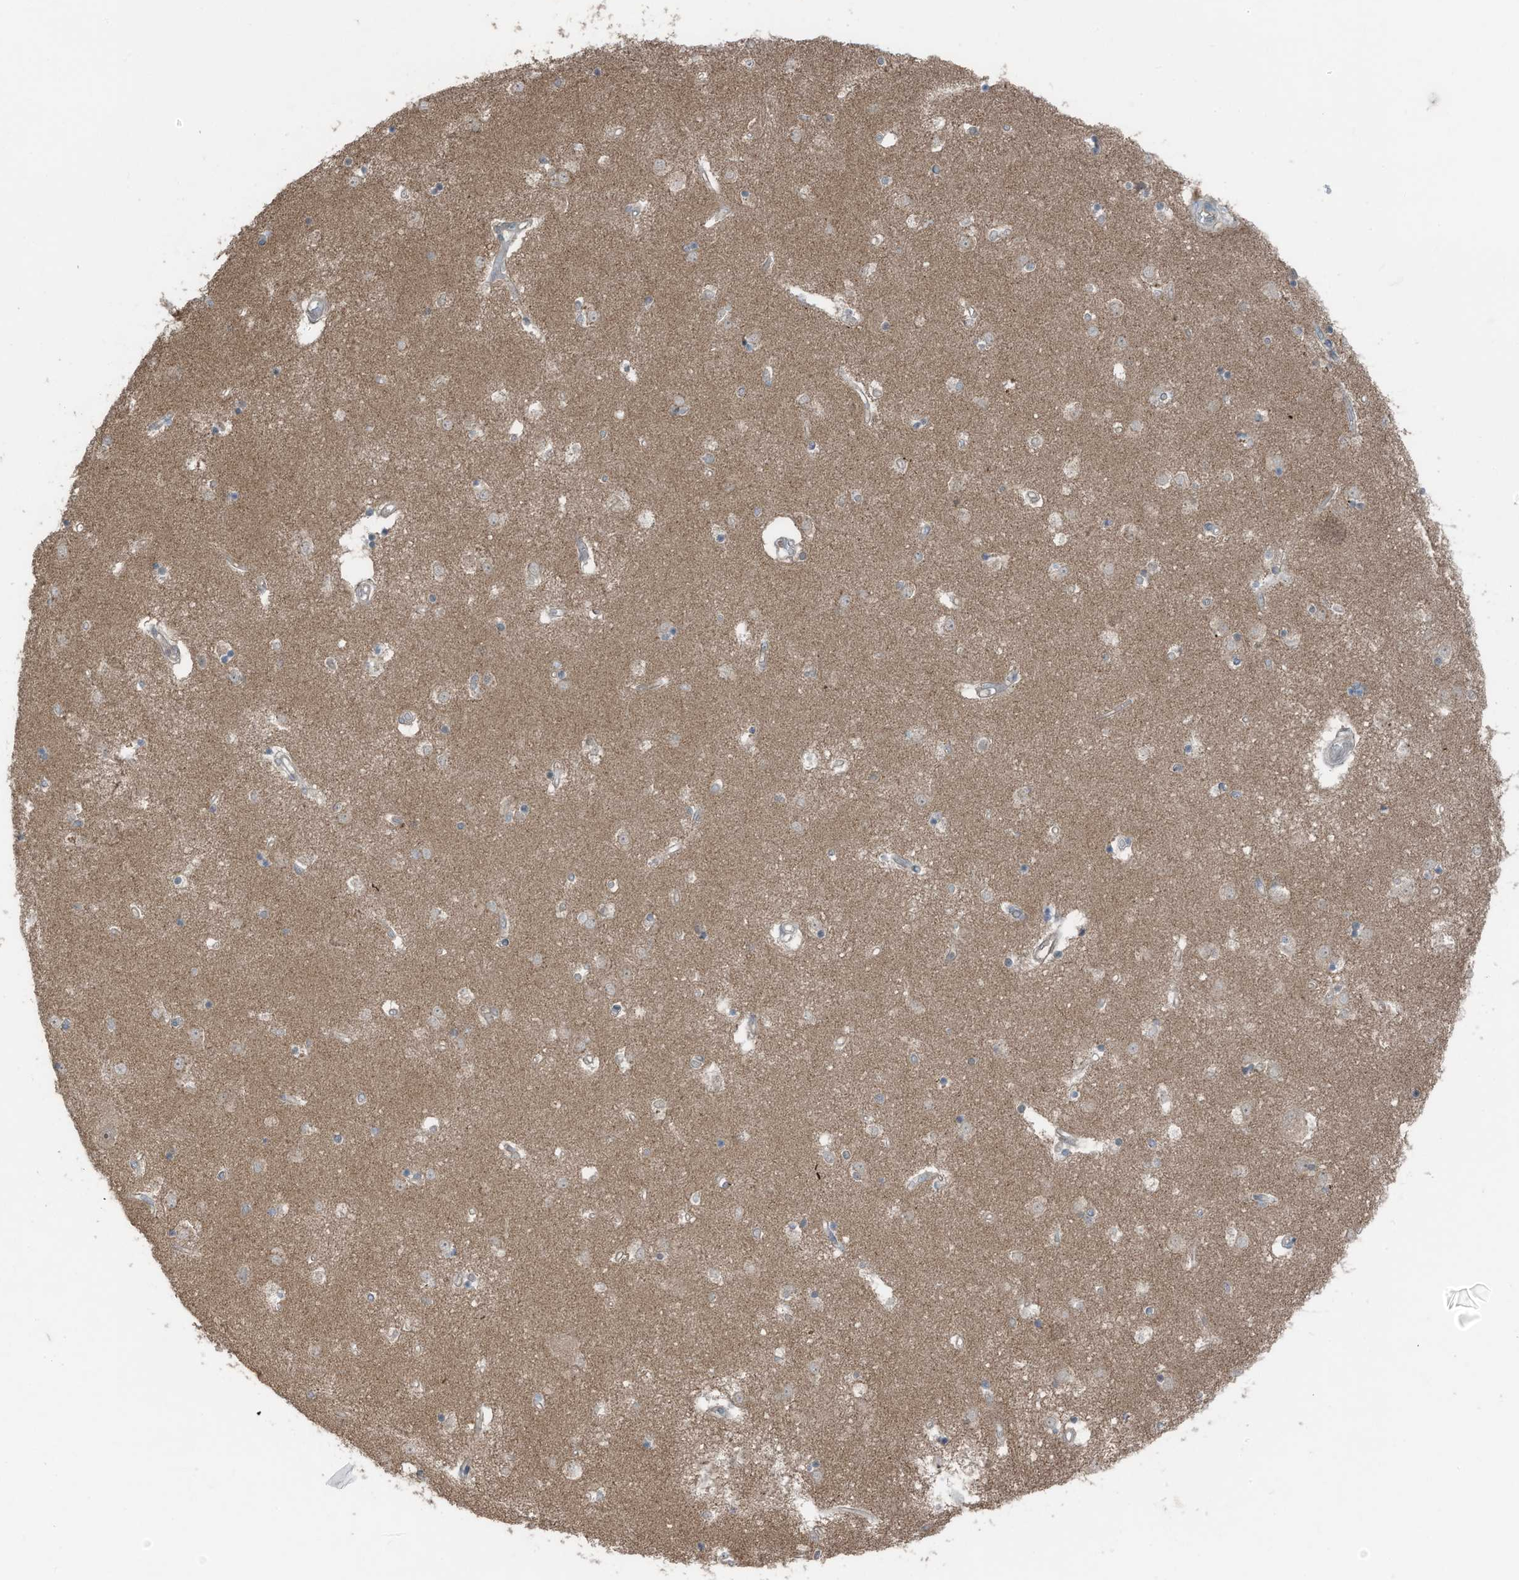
{"staining": {"intensity": "negative", "quantity": "none", "location": "none"}, "tissue": "caudate", "cell_type": "Glial cells", "image_type": "normal", "snomed": [{"axis": "morphology", "description": "Normal tissue, NOS"}, {"axis": "topography", "description": "Lateral ventricle wall"}], "caption": "Caudate was stained to show a protein in brown. There is no significant staining in glial cells. (Immunohistochemistry, brightfield microscopy, high magnification).", "gene": "TXNDC9", "patient": {"sex": "male", "age": 45}}